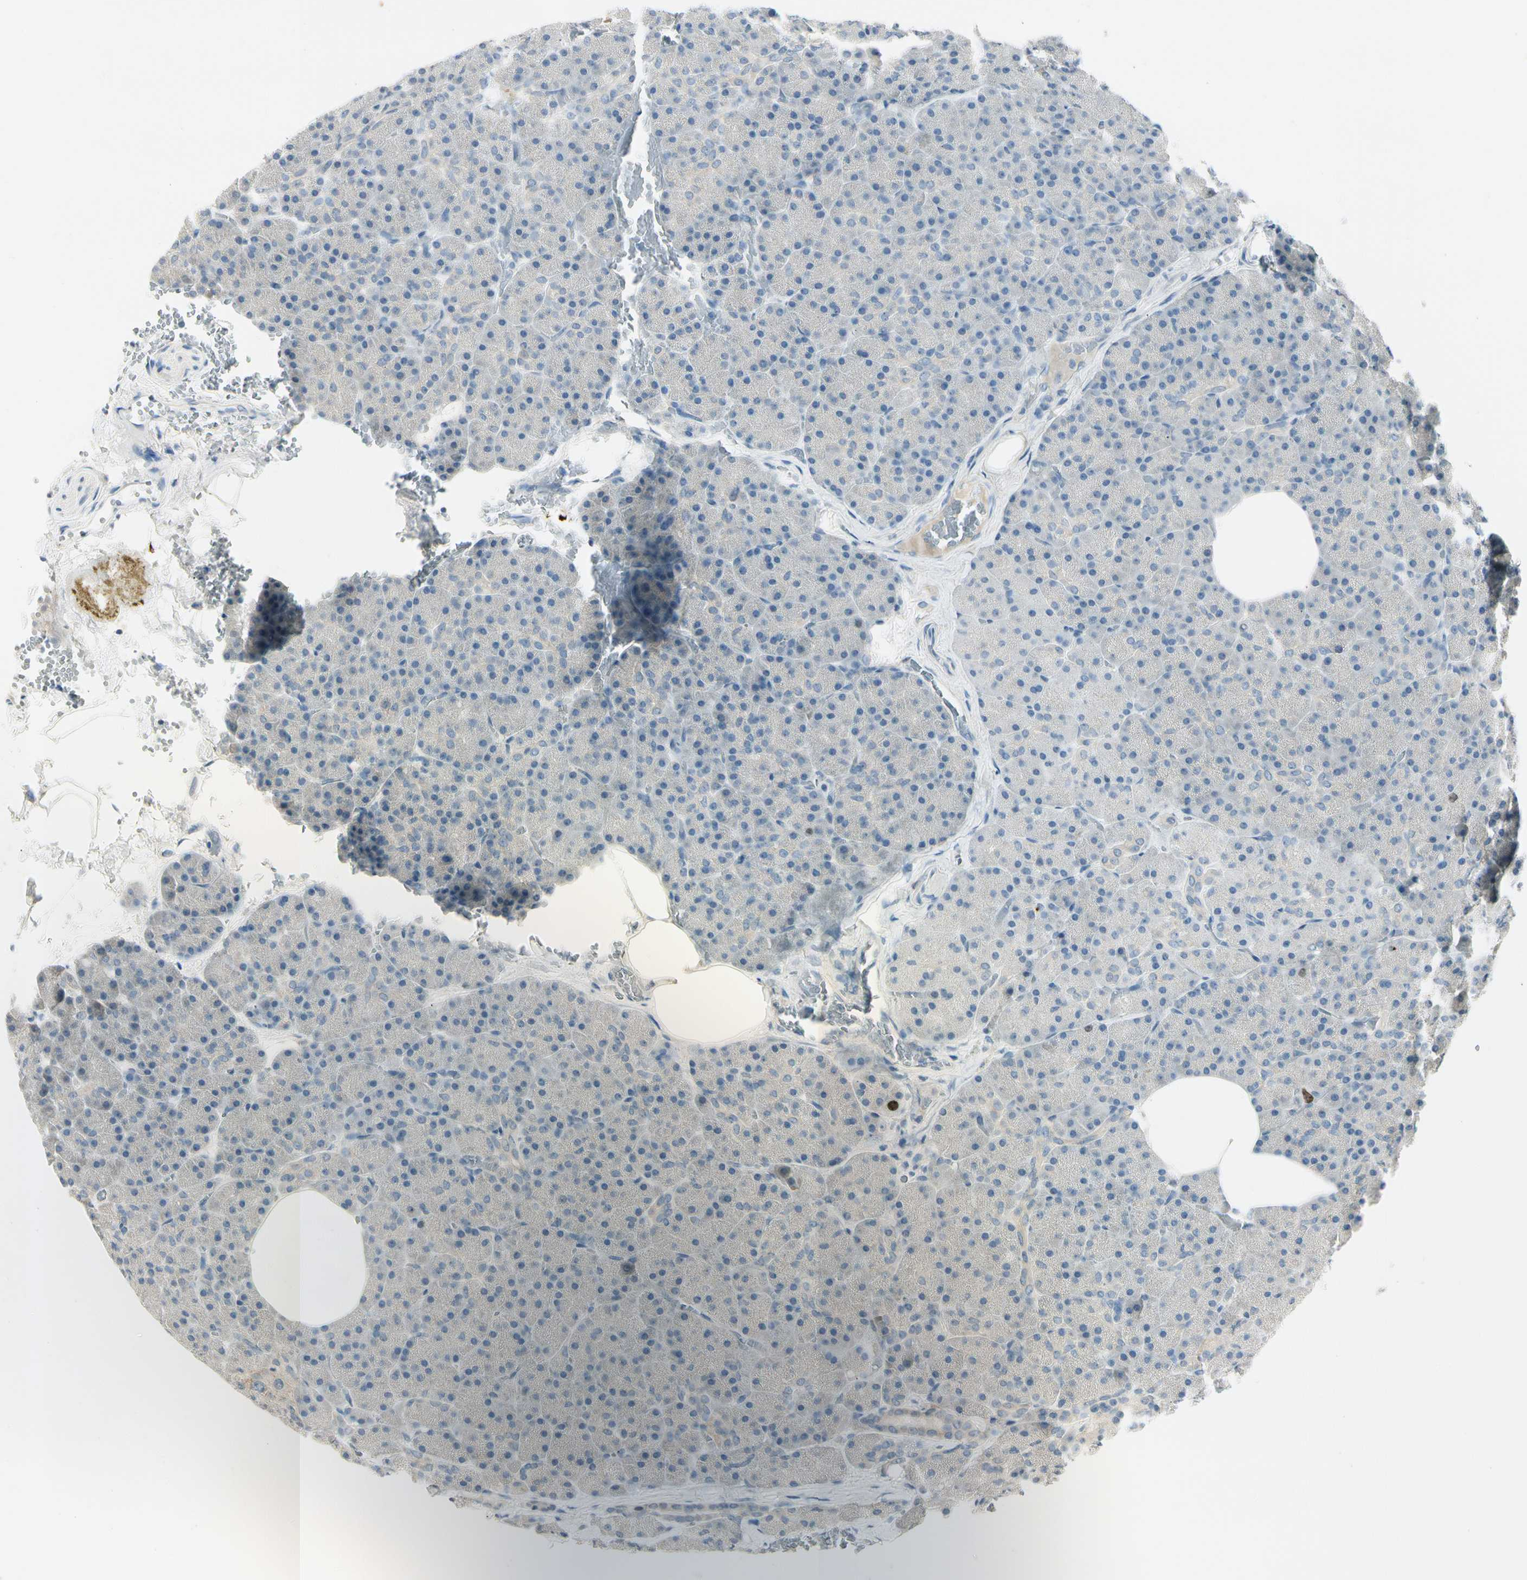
{"staining": {"intensity": "negative", "quantity": "none", "location": "none"}, "tissue": "pancreas", "cell_type": "Exocrine glandular cells", "image_type": "normal", "snomed": [{"axis": "morphology", "description": "Normal tissue, NOS"}, {"axis": "topography", "description": "Pancreas"}], "caption": "IHC of benign pancreas shows no expression in exocrine glandular cells. (DAB (3,3'-diaminobenzidine) IHC with hematoxylin counter stain).", "gene": "PITX1", "patient": {"sex": "female", "age": 35}}